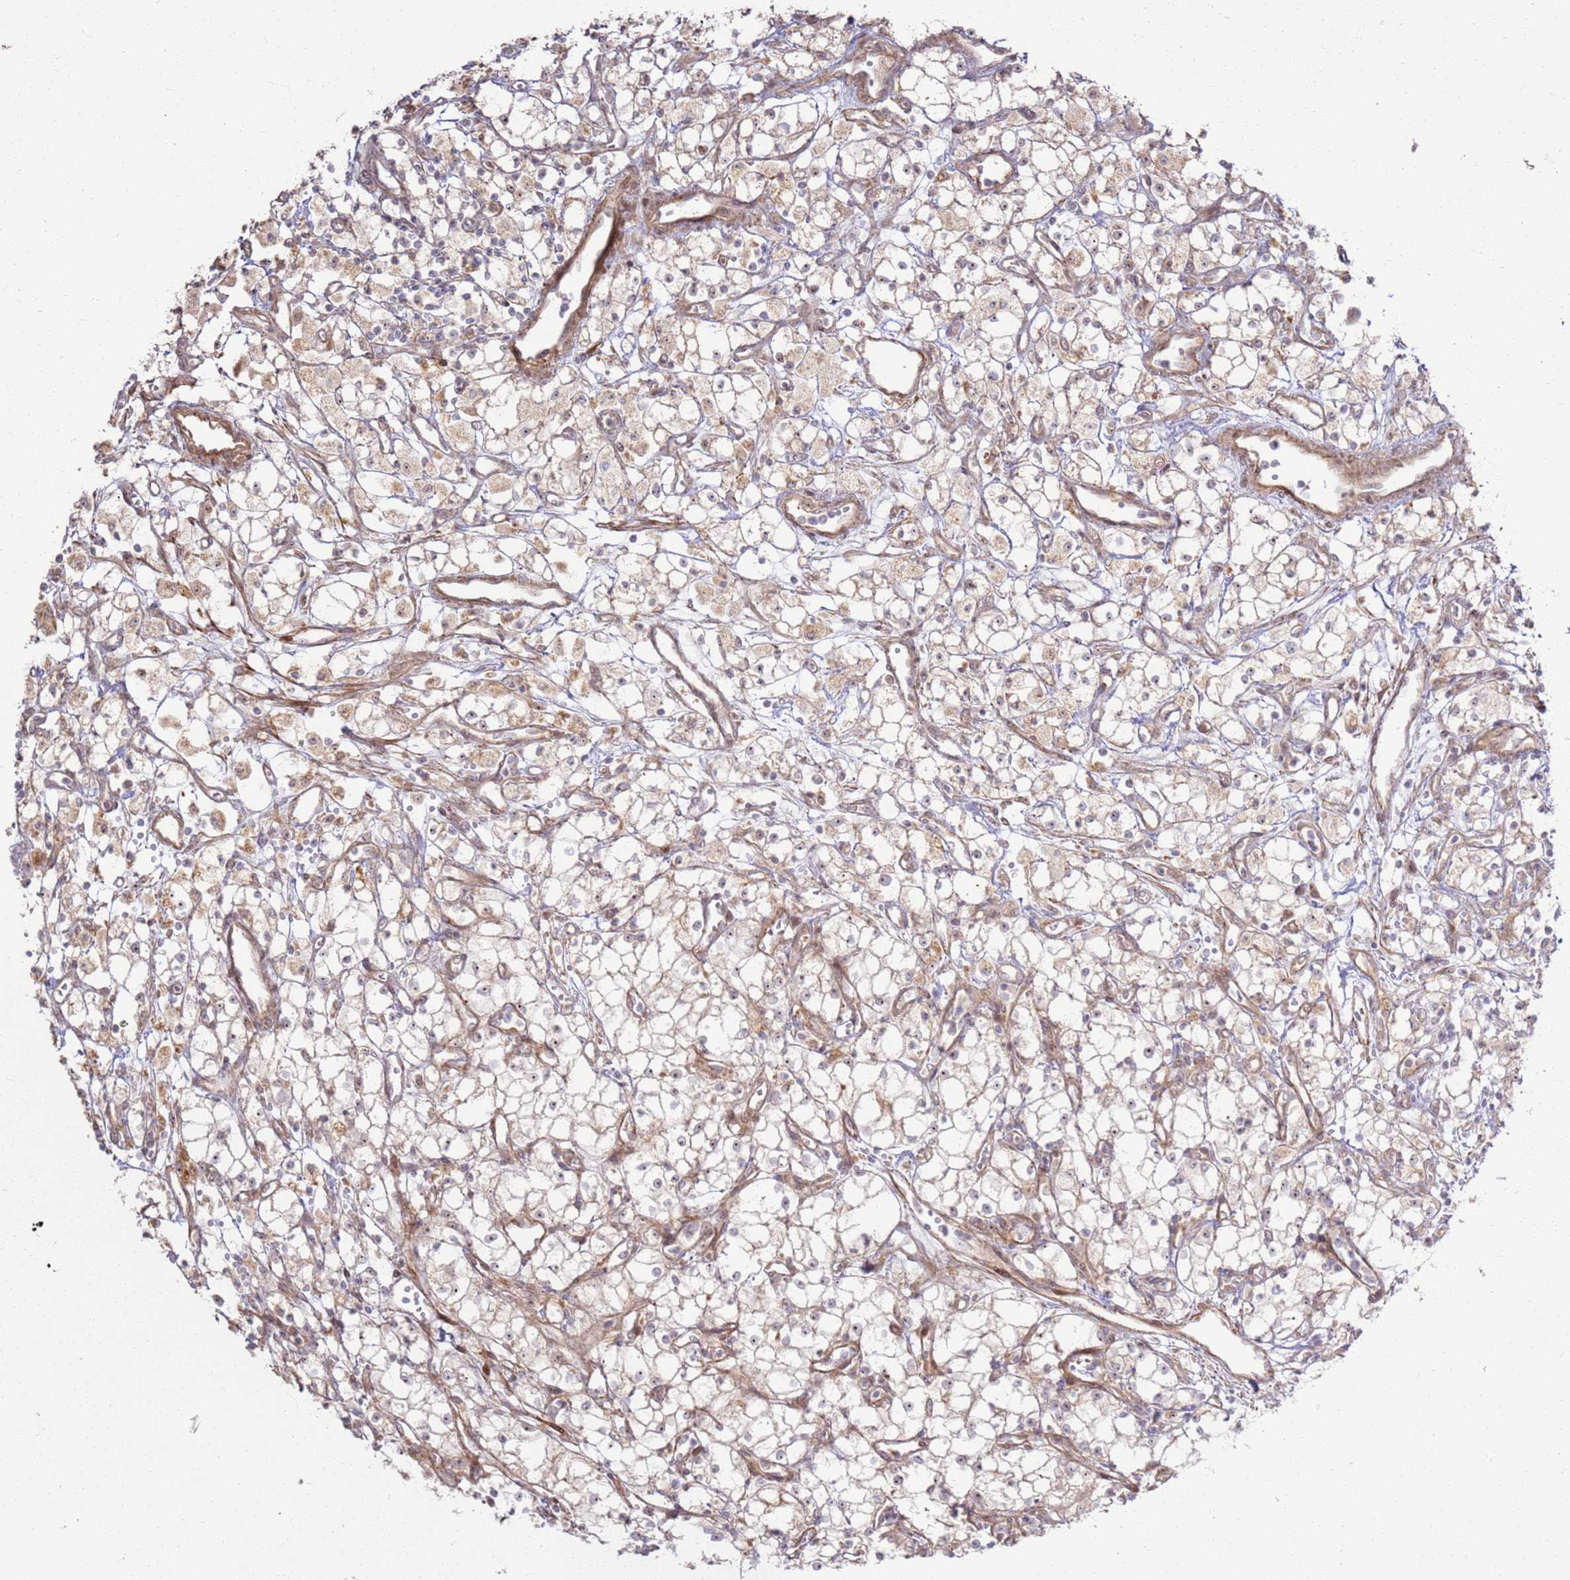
{"staining": {"intensity": "weak", "quantity": ">75%", "location": "cytoplasmic/membranous,nuclear"}, "tissue": "renal cancer", "cell_type": "Tumor cells", "image_type": "cancer", "snomed": [{"axis": "morphology", "description": "Adenocarcinoma, NOS"}, {"axis": "topography", "description": "Kidney"}], "caption": "Adenocarcinoma (renal) stained with a brown dye demonstrates weak cytoplasmic/membranous and nuclear positive expression in approximately >75% of tumor cells.", "gene": "CNPY1", "patient": {"sex": "male", "age": 59}}